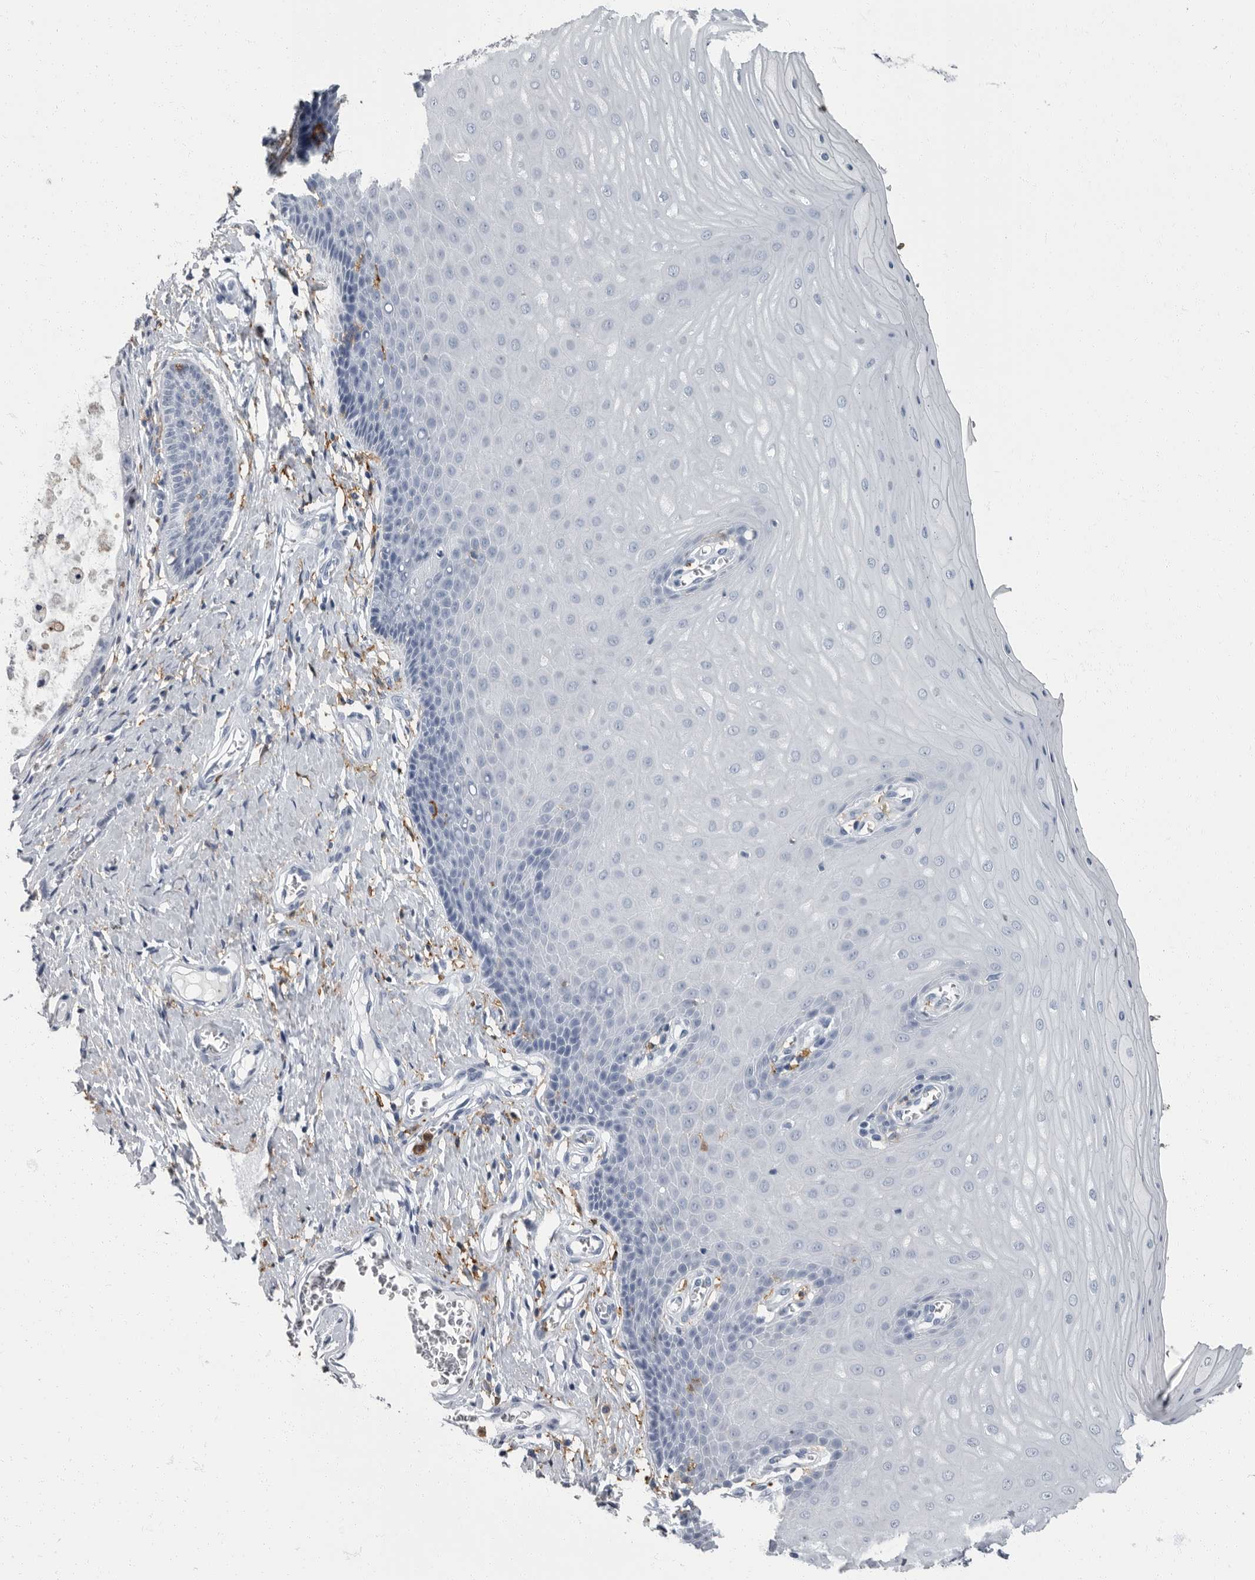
{"staining": {"intensity": "negative", "quantity": "none", "location": "none"}, "tissue": "cervix", "cell_type": "Glandular cells", "image_type": "normal", "snomed": [{"axis": "morphology", "description": "Normal tissue, NOS"}, {"axis": "topography", "description": "Cervix"}], "caption": "Photomicrograph shows no significant protein expression in glandular cells of normal cervix.", "gene": "FCER1G", "patient": {"sex": "female", "age": 55}}